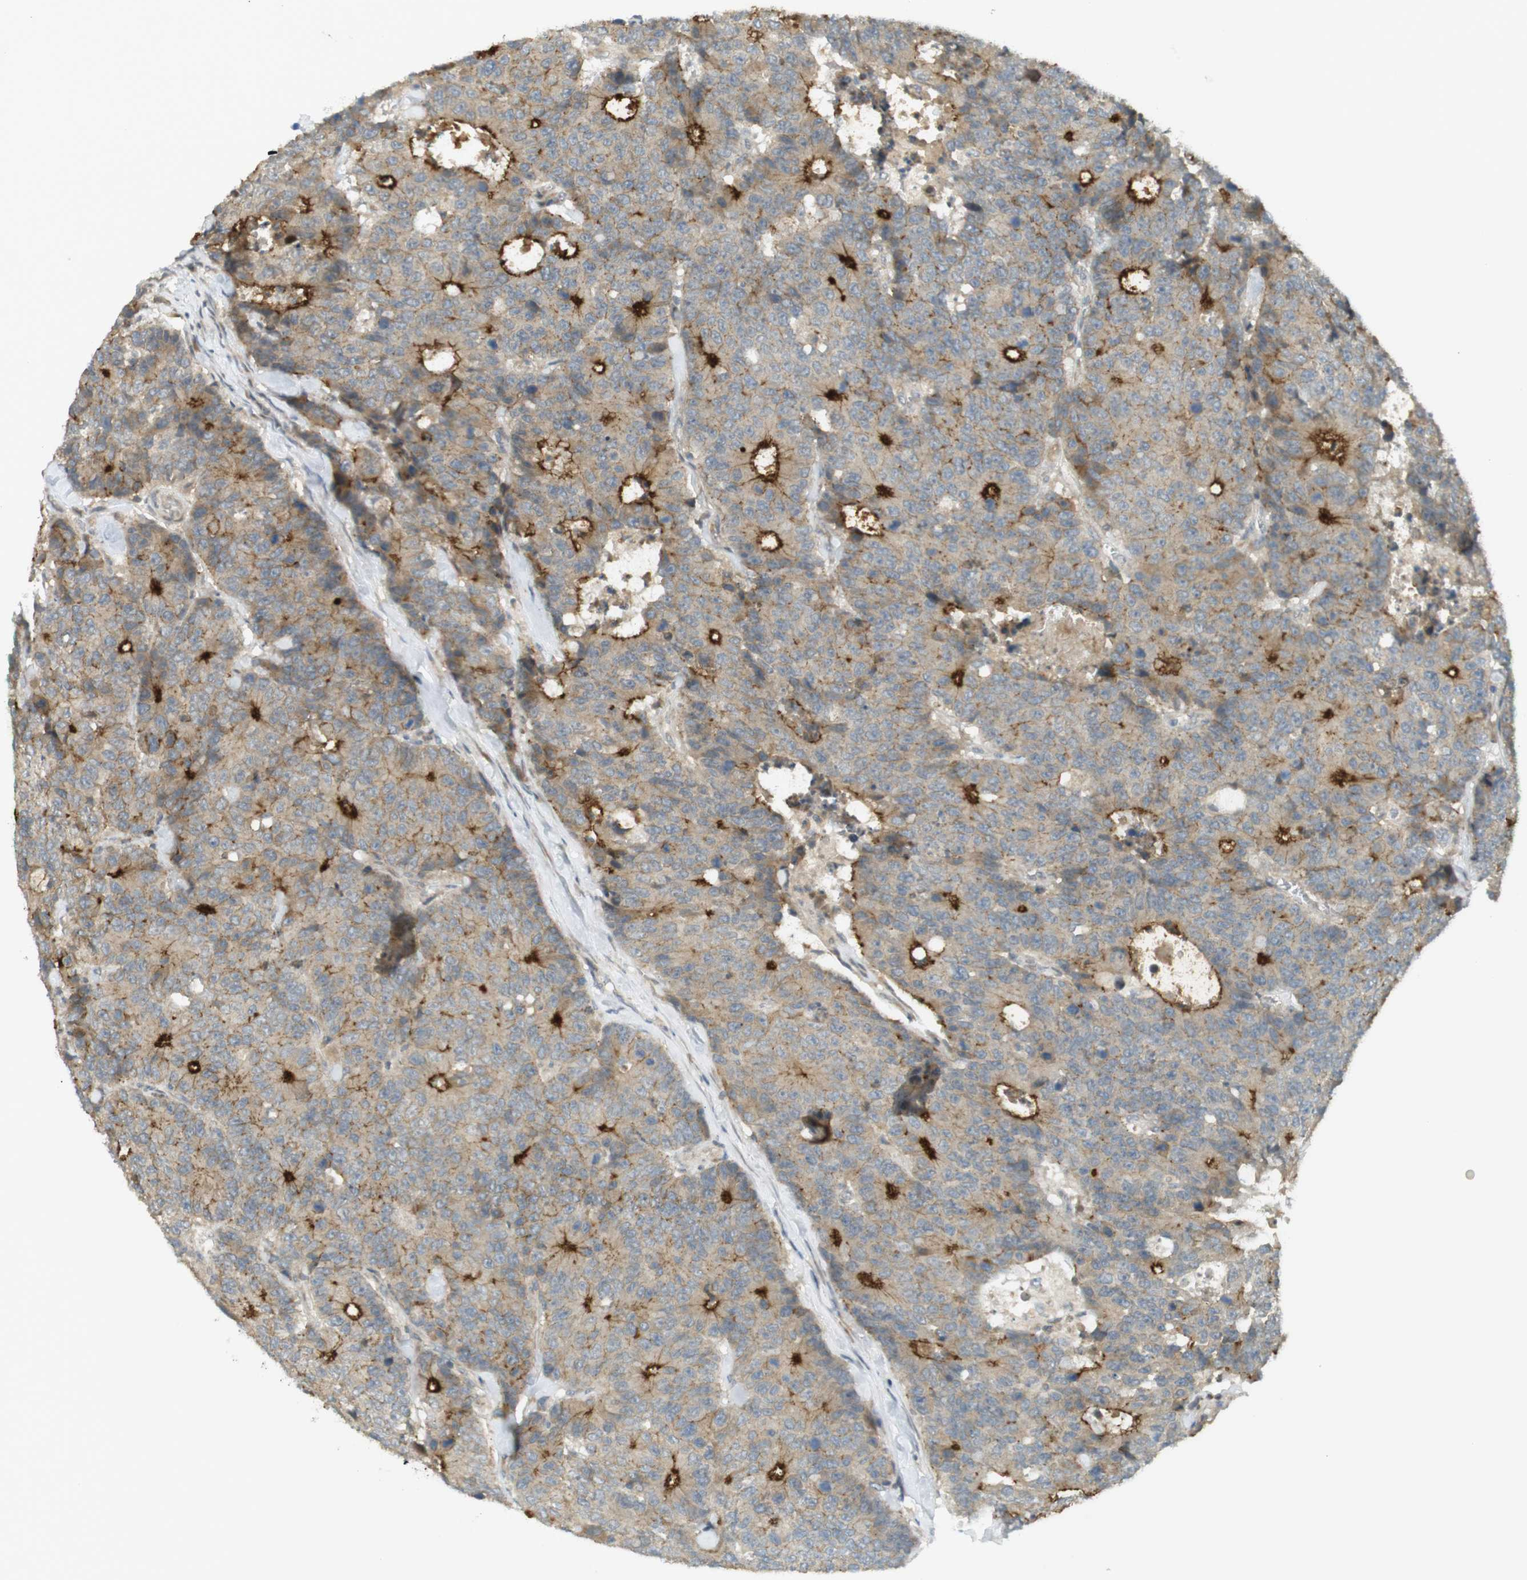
{"staining": {"intensity": "strong", "quantity": "25%-75%", "location": "cytoplasmic/membranous"}, "tissue": "colorectal cancer", "cell_type": "Tumor cells", "image_type": "cancer", "snomed": [{"axis": "morphology", "description": "Adenocarcinoma, NOS"}, {"axis": "topography", "description": "Colon"}], "caption": "This is an image of immunohistochemistry (IHC) staining of colorectal cancer (adenocarcinoma), which shows strong staining in the cytoplasmic/membranous of tumor cells.", "gene": "CLRN3", "patient": {"sex": "female", "age": 86}}